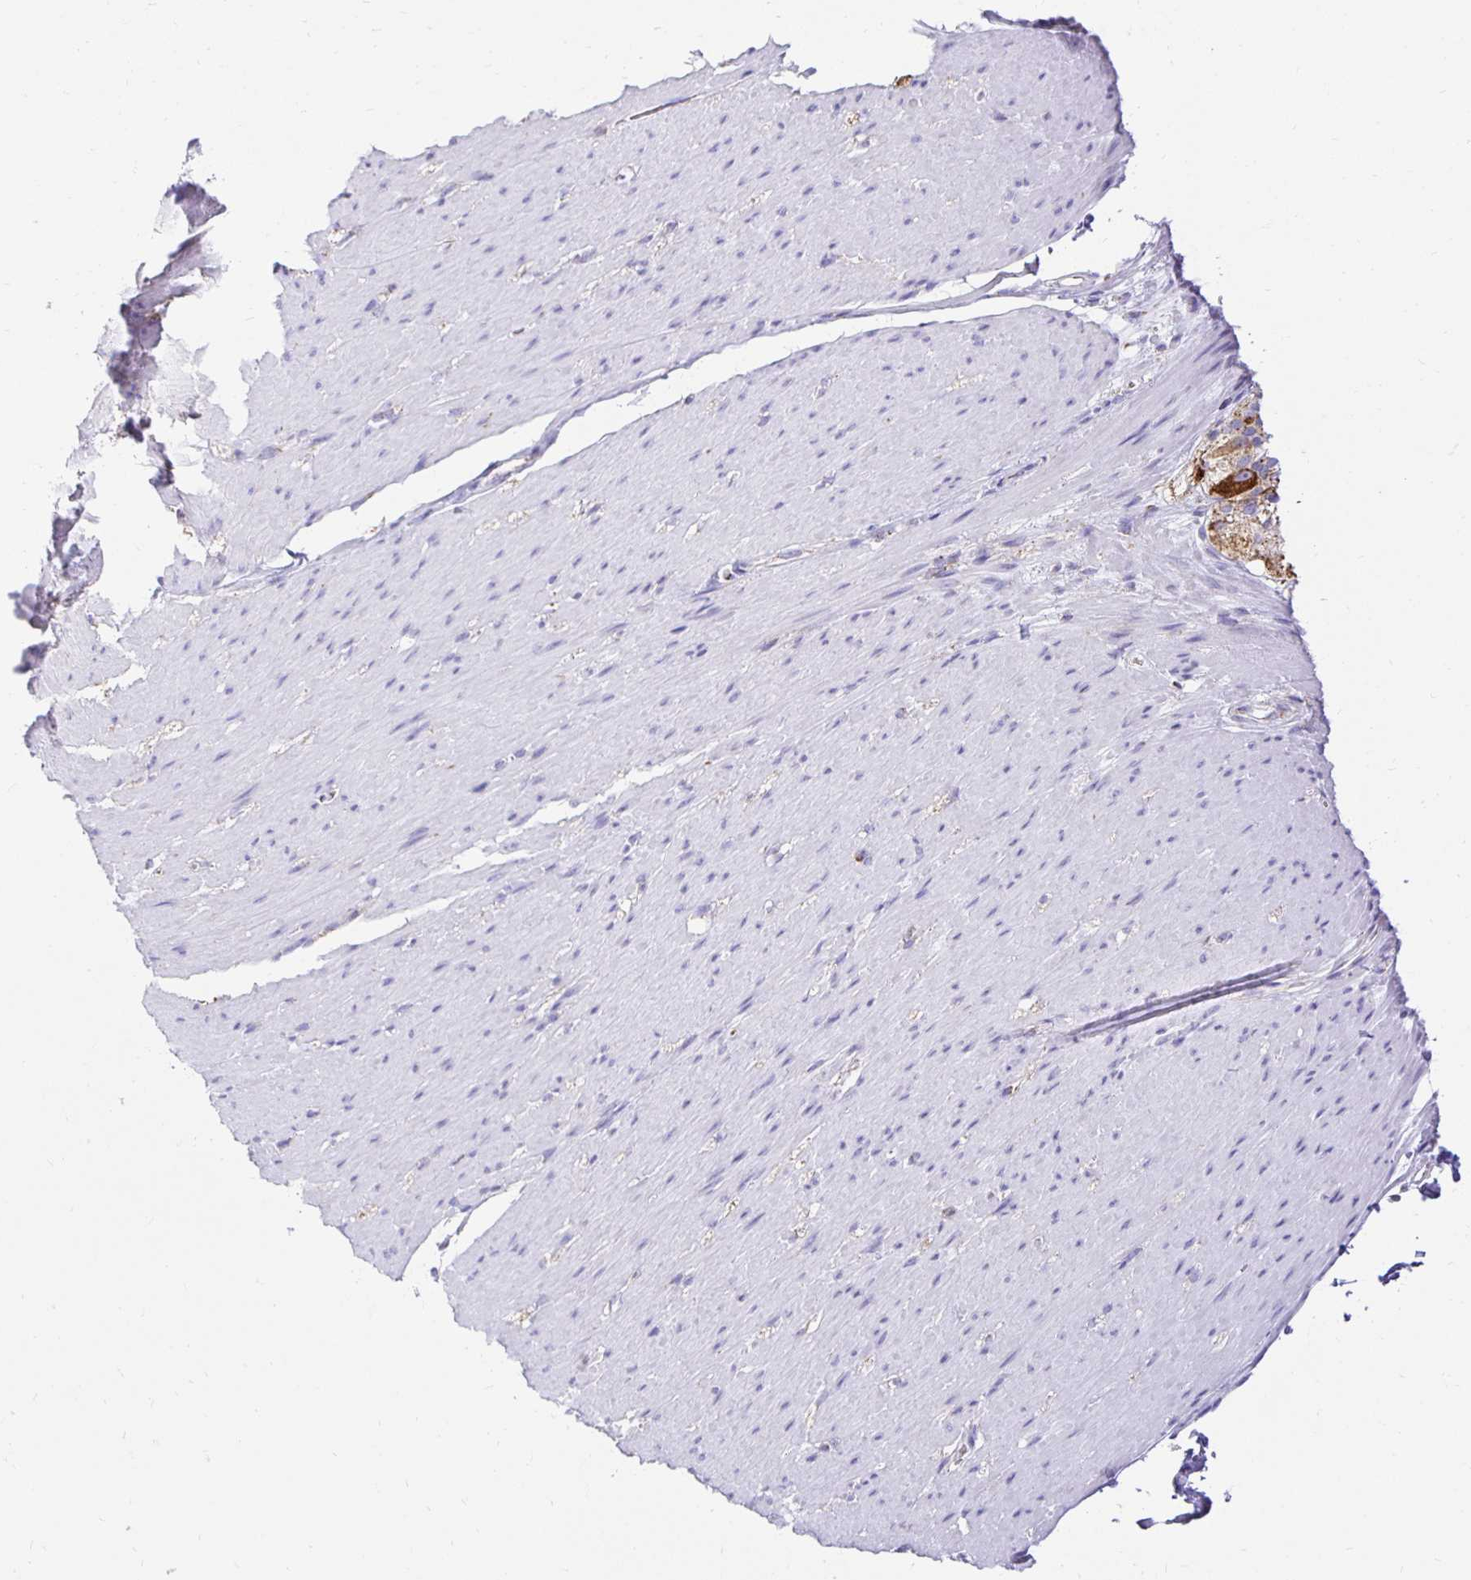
{"staining": {"intensity": "negative", "quantity": "none", "location": "none"}, "tissue": "smooth muscle", "cell_type": "Smooth muscle cells", "image_type": "normal", "snomed": [{"axis": "morphology", "description": "Normal tissue, NOS"}, {"axis": "topography", "description": "Smooth muscle"}, {"axis": "topography", "description": "Rectum"}], "caption": "The histopathology image shows no significant staining in smooth muscle cells of smooth muscle. (Brightfield microscopy of DAB immunohistochemistry at high magnification).", "gene": "PLAAT2", "patient": {"sex": "male", "age": 53}}